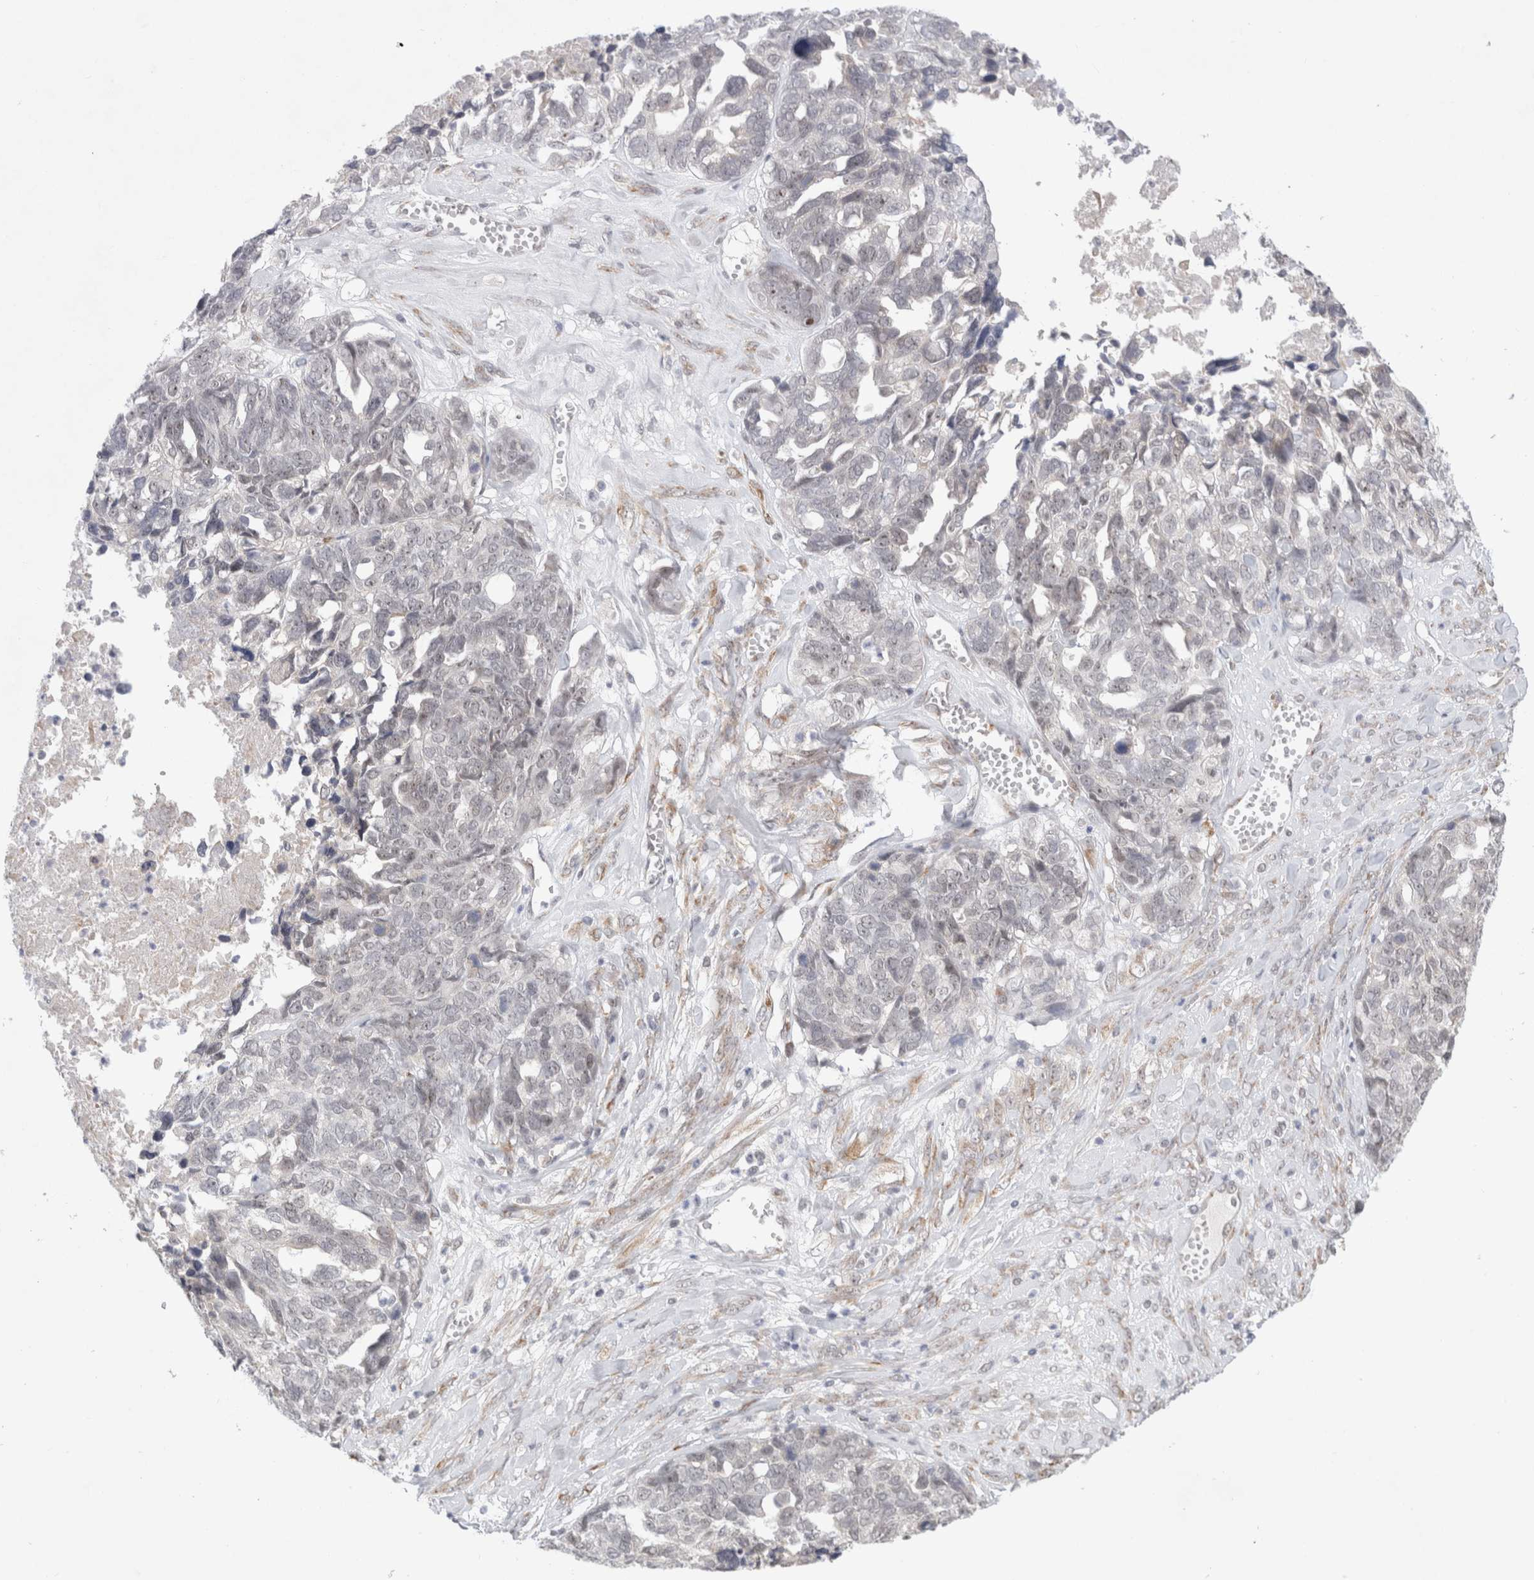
{"staining": {"intensity": "negative", "quantity": "none", "location": "none"}, "tissue": "ovarian cancer", "cell_type": "Tumor cells", "image_type": "cancer", "snomed": [{"axis": "morphology", "description": "Cystadenocarcinoma, serous, NOS"}, {"axis": "topography", "description": "Ovary"}], "caption": "Micrograph shows no significant protein expression in tumor cells of ovarian cancer (serous cystadenocarcinoma).", "gene": "TRMT1L", "patient": {"sex": "female", "age": 79}}